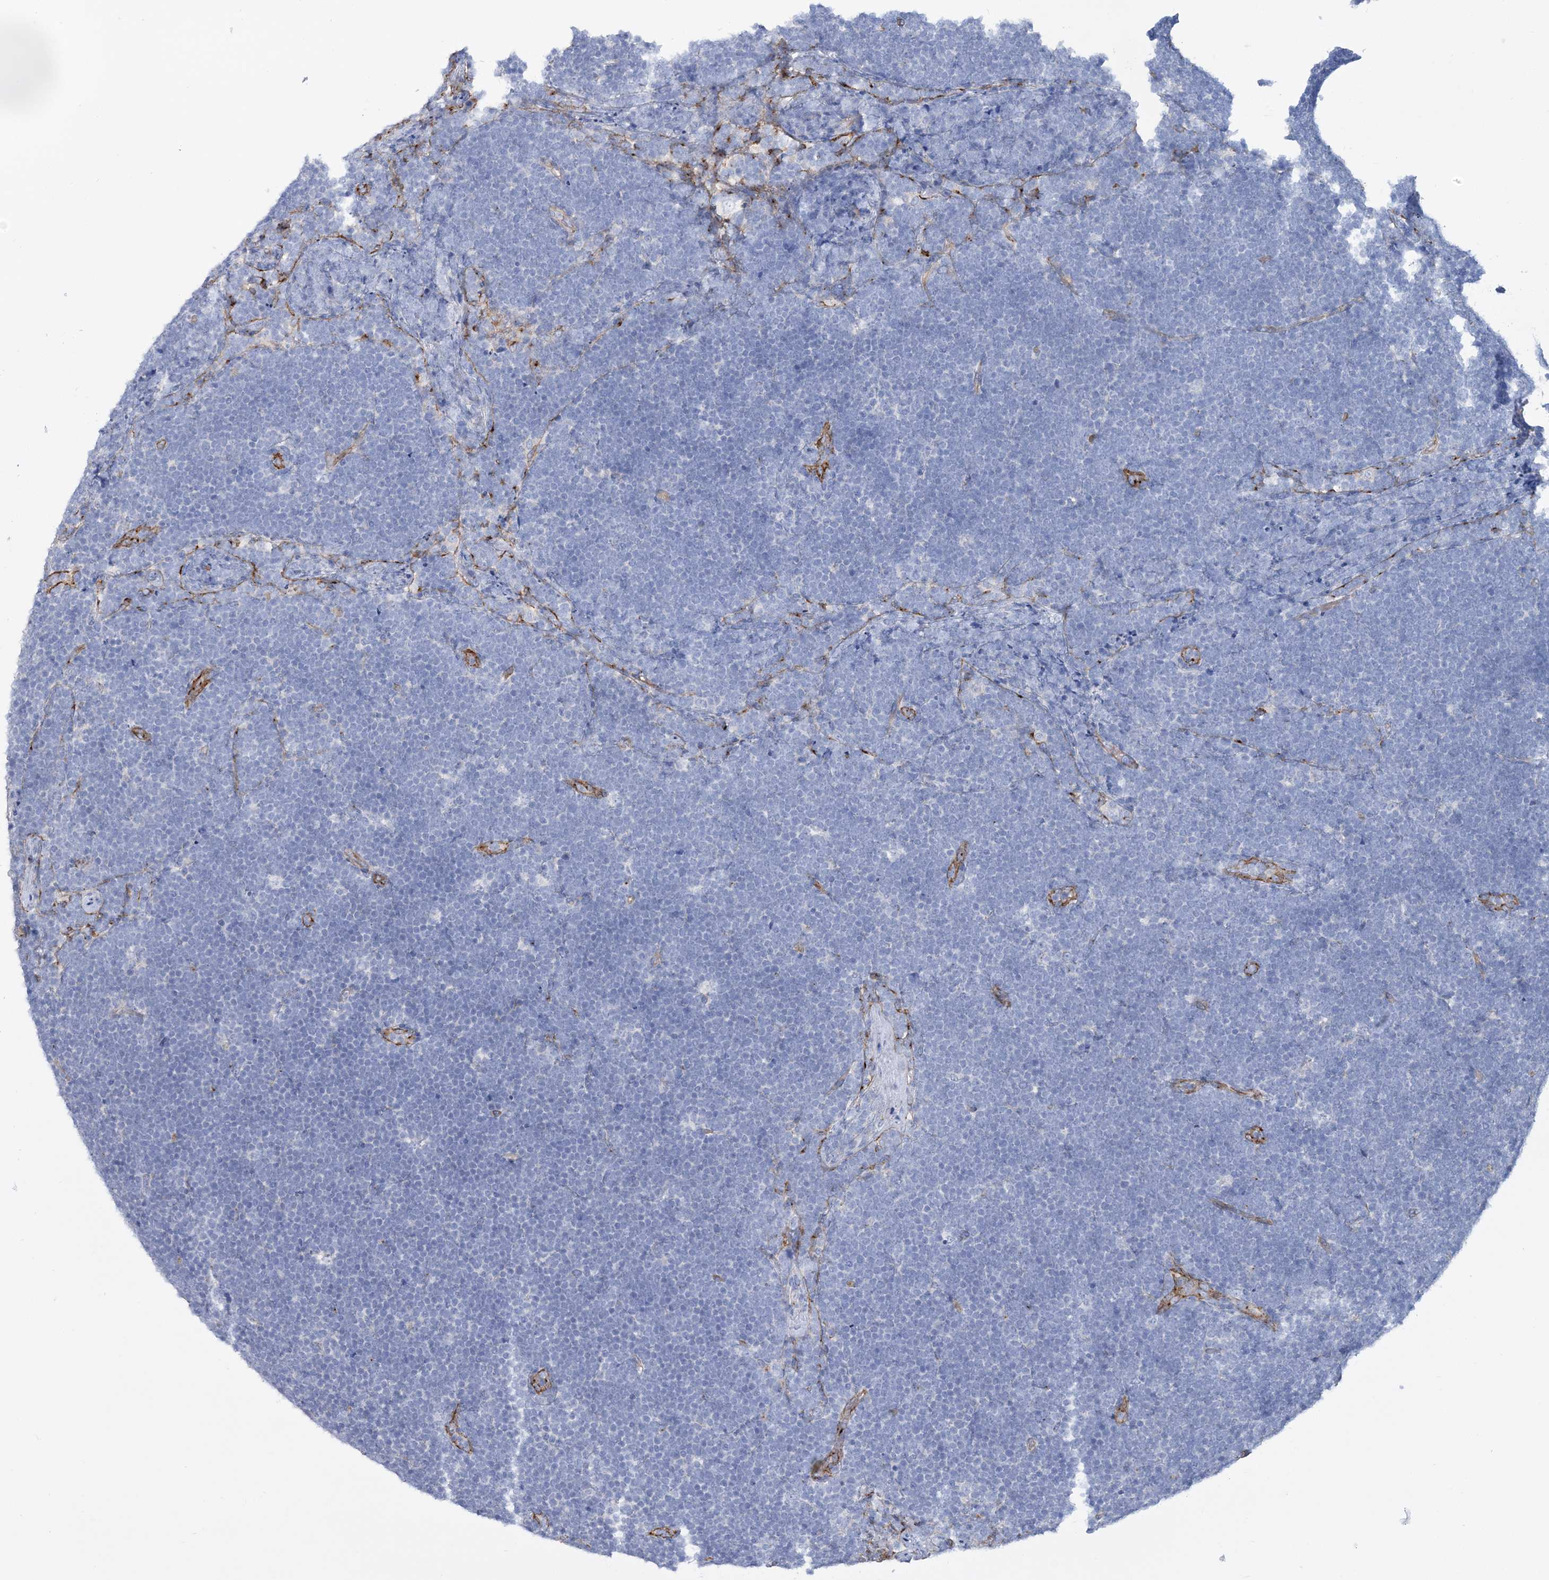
{"staining": {"intensity": "negative", "quantity": "none", "location": "none"}, "tissue": "lymphoma", "cell_type": "Tumor cells", "image_type": "cancer", "snomed": [{"axis": "morphology", "description": "Malignant lymphoma, non-Hodgkin's type, High grade"}, {"axis": "topography", "description": "Lymph node"}], "caption": "Immunohistochemical staining of human lymphoma exhibits no significant expression in tumor cells. Nuclei are stained in blue.", "gene": "RAB11FIP5", "patient": {"sex": "male", "age": 13}}